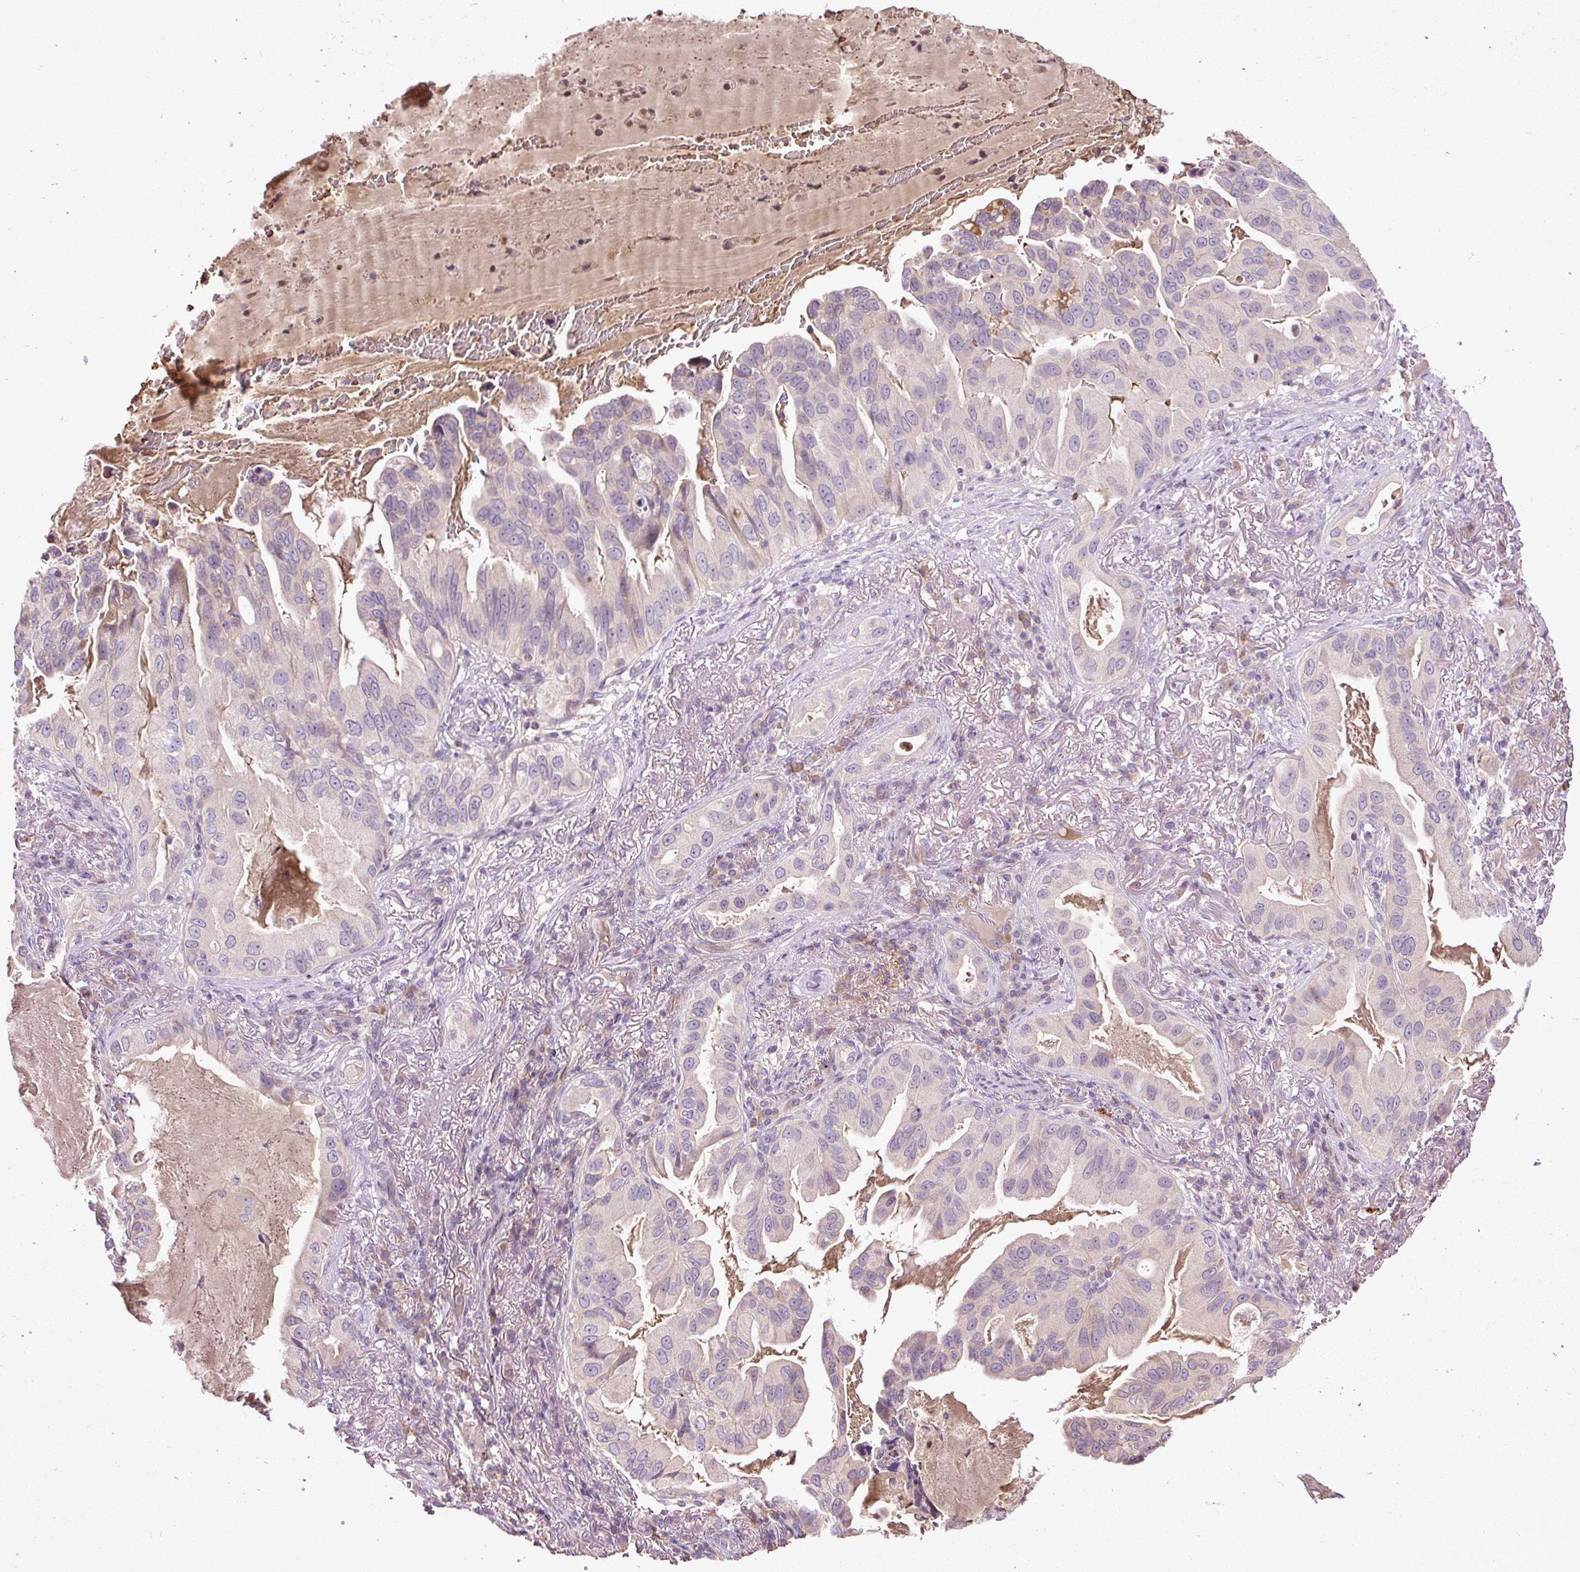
{"staining": {"intensity": "negative", "quantity": "none", "location": "none"}, "tissue": "lung cancer", "cell_type": "Tumor cells", "image_type": "cancer", "snomed": [{"axis": "morphology", "description": "Adenocarcinoma, NOS"}, {"axis": "topography", "description": "Lung"}], "caption": "Immunohistochemistry of human lung cancer reveals no expression in tumor cells. (Brightfield microscopy of DAB (3,3'-diaminobenzidine) immunohistochemistry at high magnification).", "gene": "CXCL13", "patient": {"sex": "female", "age": 69}}